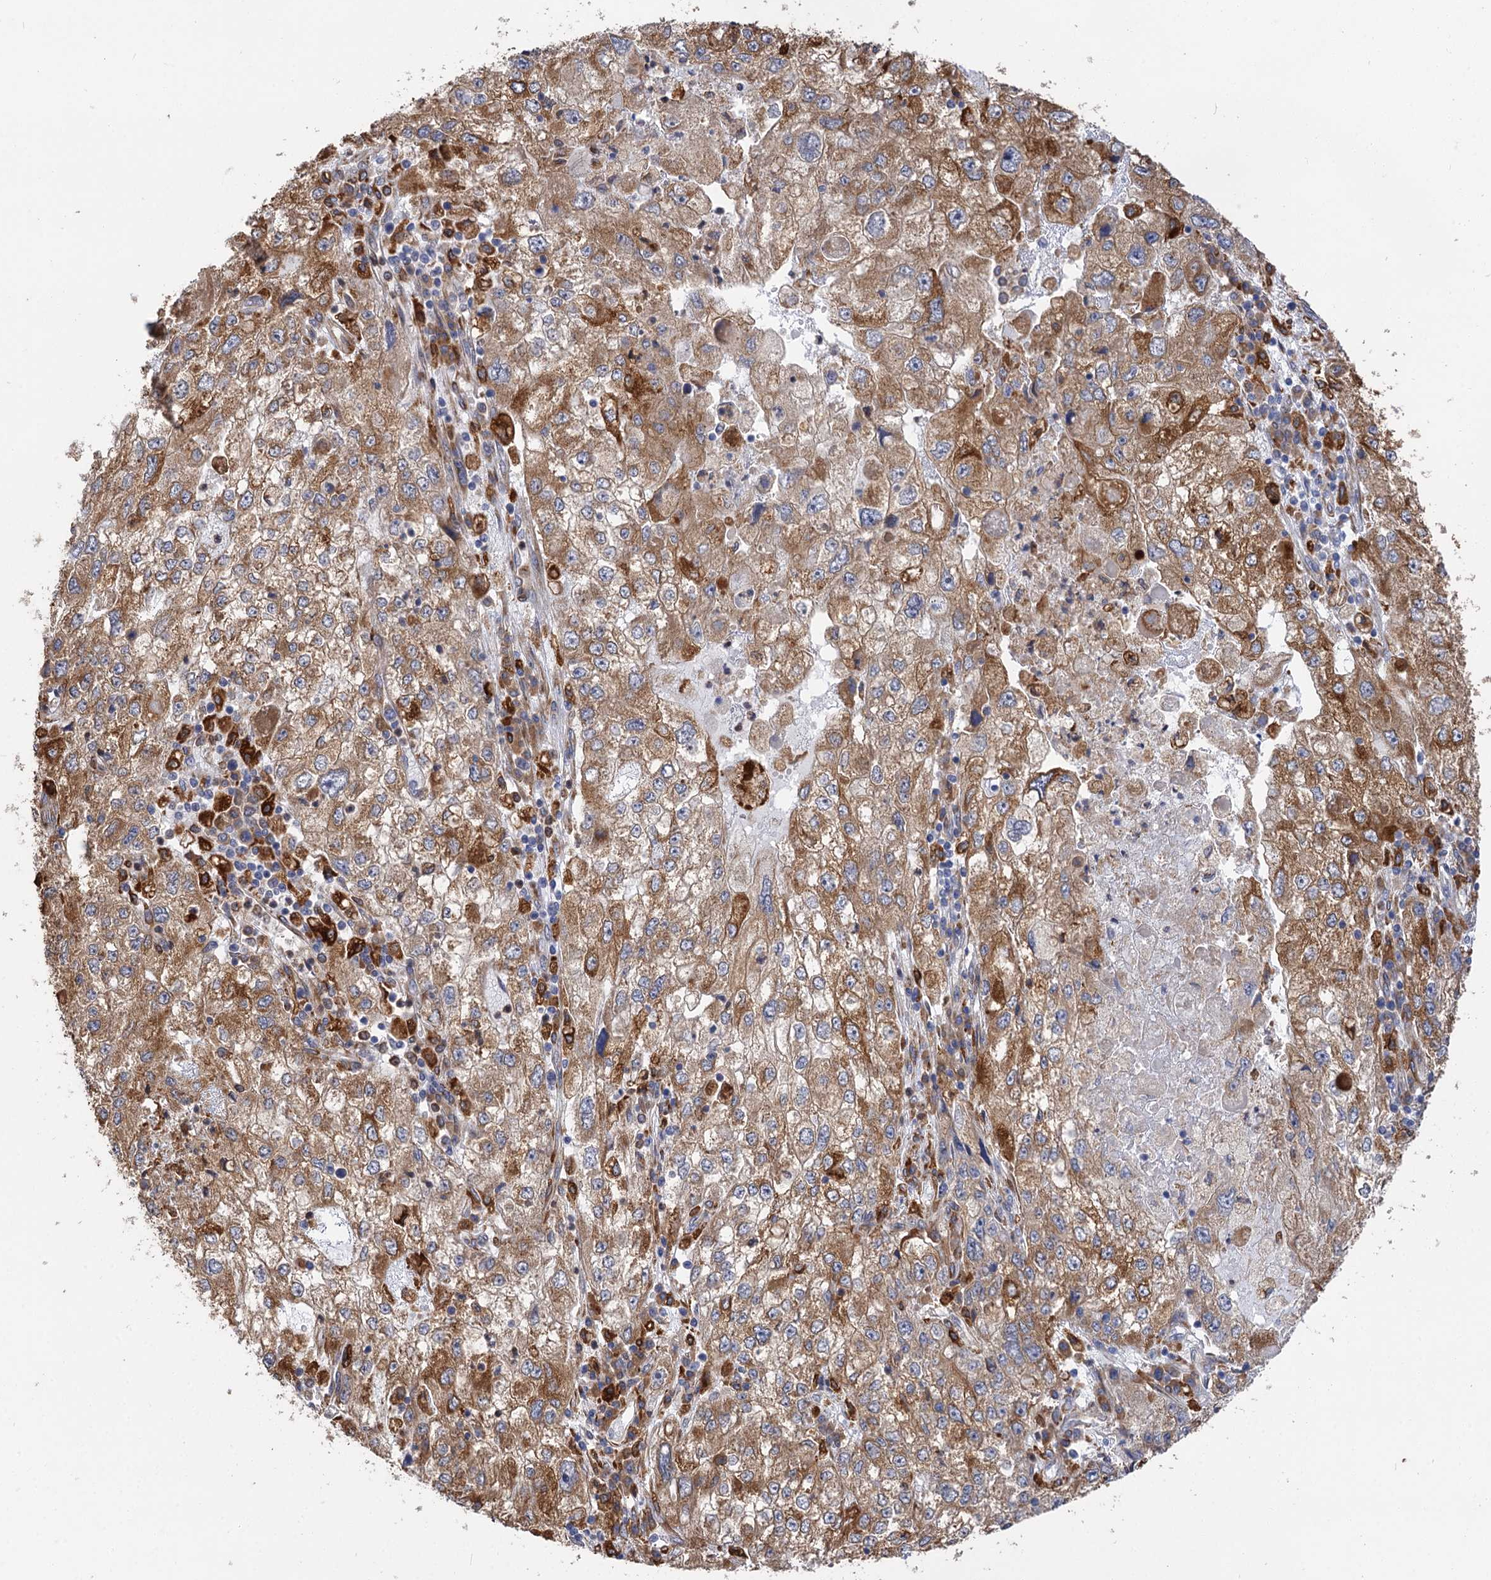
{"staining": {"intensity": "moderate", "quantity": ">75%", "location": "cytoplasmic/membranous"}, "tissue": "endometrial cancer", "cell_type": "Tumor cells", "image_type": "cancer", "snomed": [{"axis": "morphology", "description": "Adenocarcinoma, NOS"}, {"axis": "topography", "description": "Endometrium"}], "caption": "The image shows a brown stain indicating the presence of a protein in the cytoplasmic/membranous of tumor cells in adenocarcinoma (endometrial).", "gene": "PPIP5K2", "patient": {"sex": "female", "age": 49}}